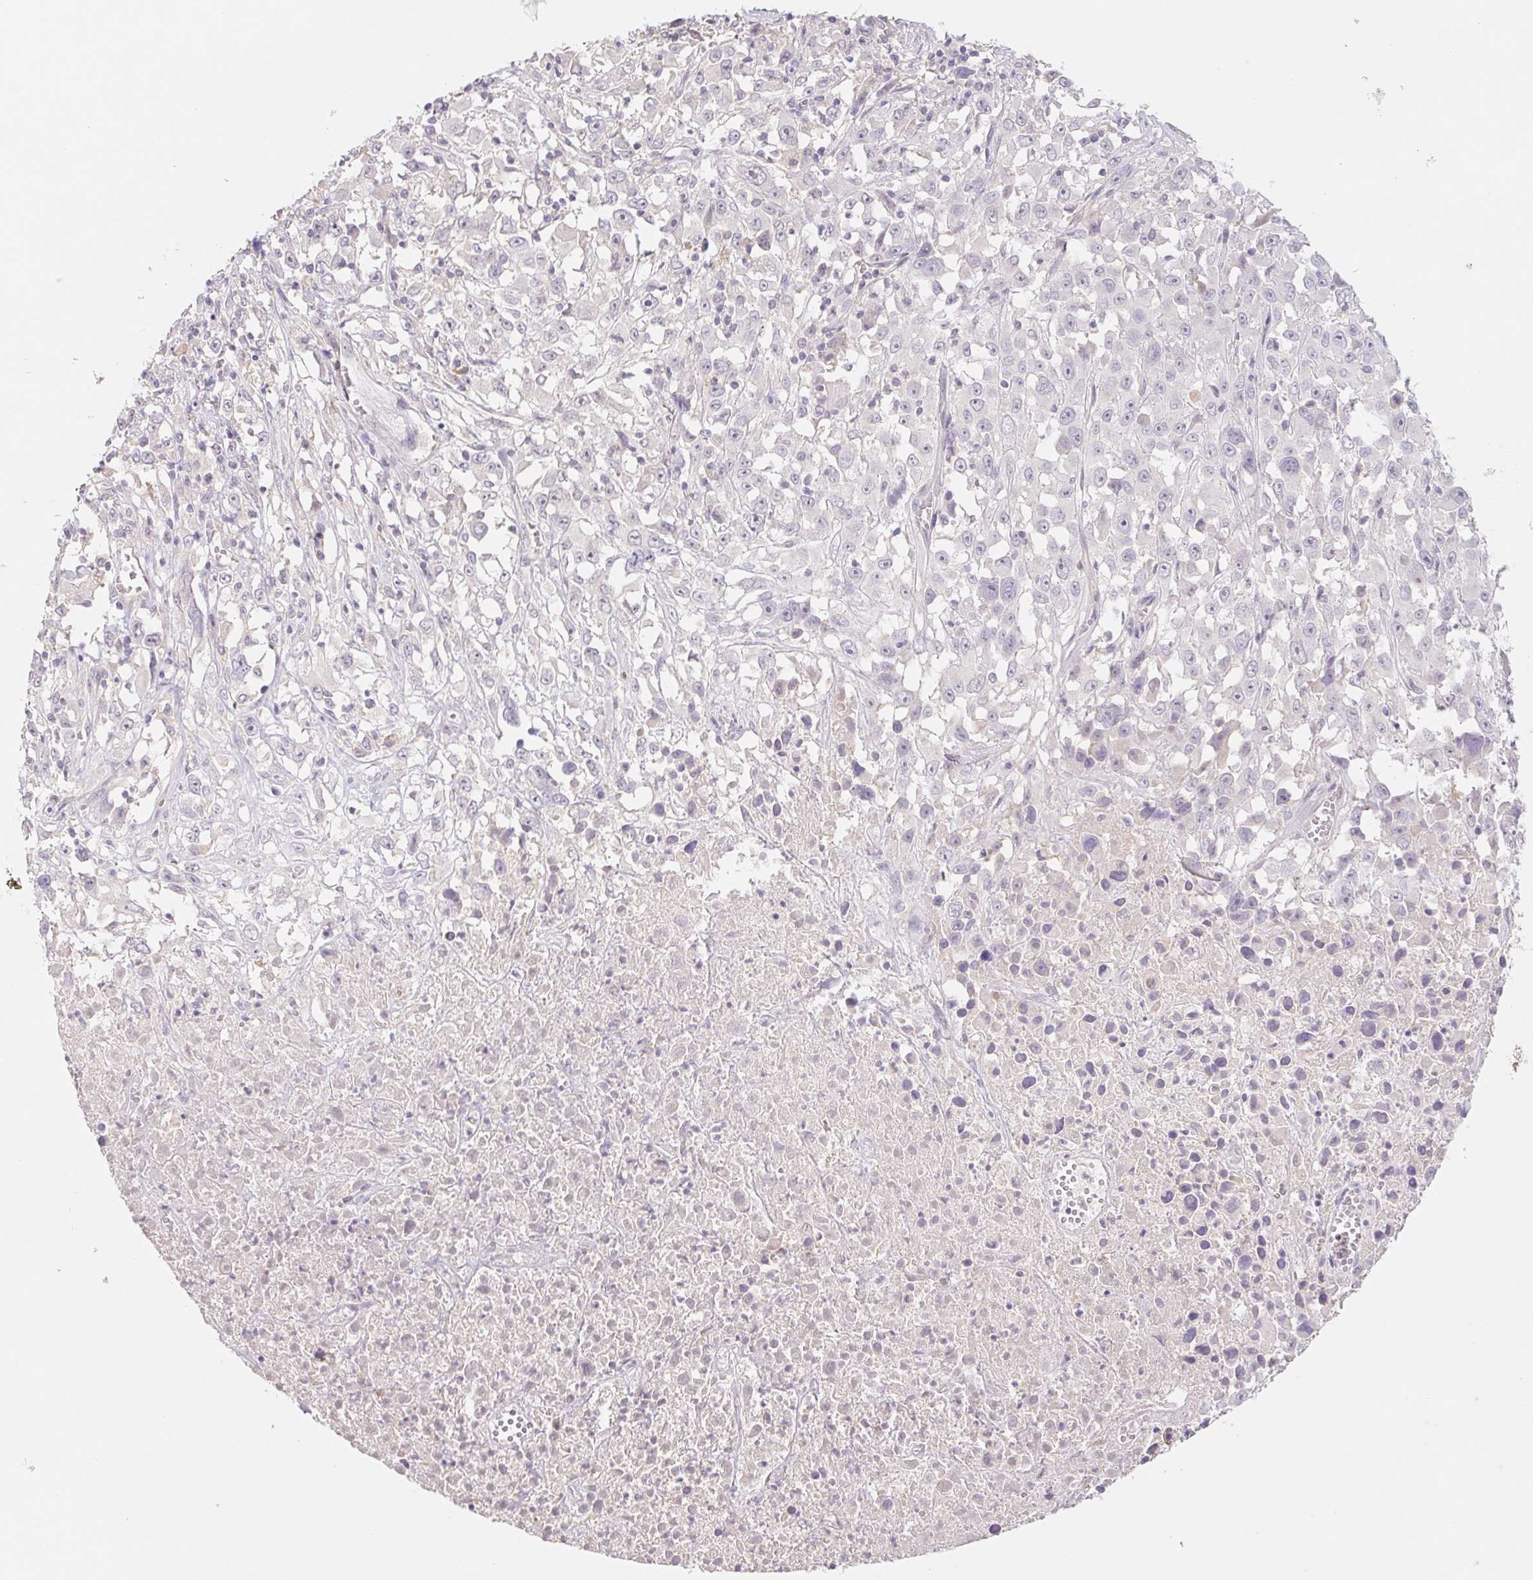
{"staining": {"intensity": "negative", "quantity": "none", "location": "none"}, "tissue": "melanoma", "cell_type": "Tumor cells", "image_type": "cancer", "snomed": [{"axis": "morphology", "description": "Malignant melanoma, Metastatic site"}, {"axis": "topography", "description": "Soft tissue"}], "caption": "DAB immunohistochemical staining of melanoma shows no significant positivity in tumor cells. (DAB immunohistochemistry, high magnification).", "gene": "PNMA8B", "patient": {"sex": "male", "age": 50}}